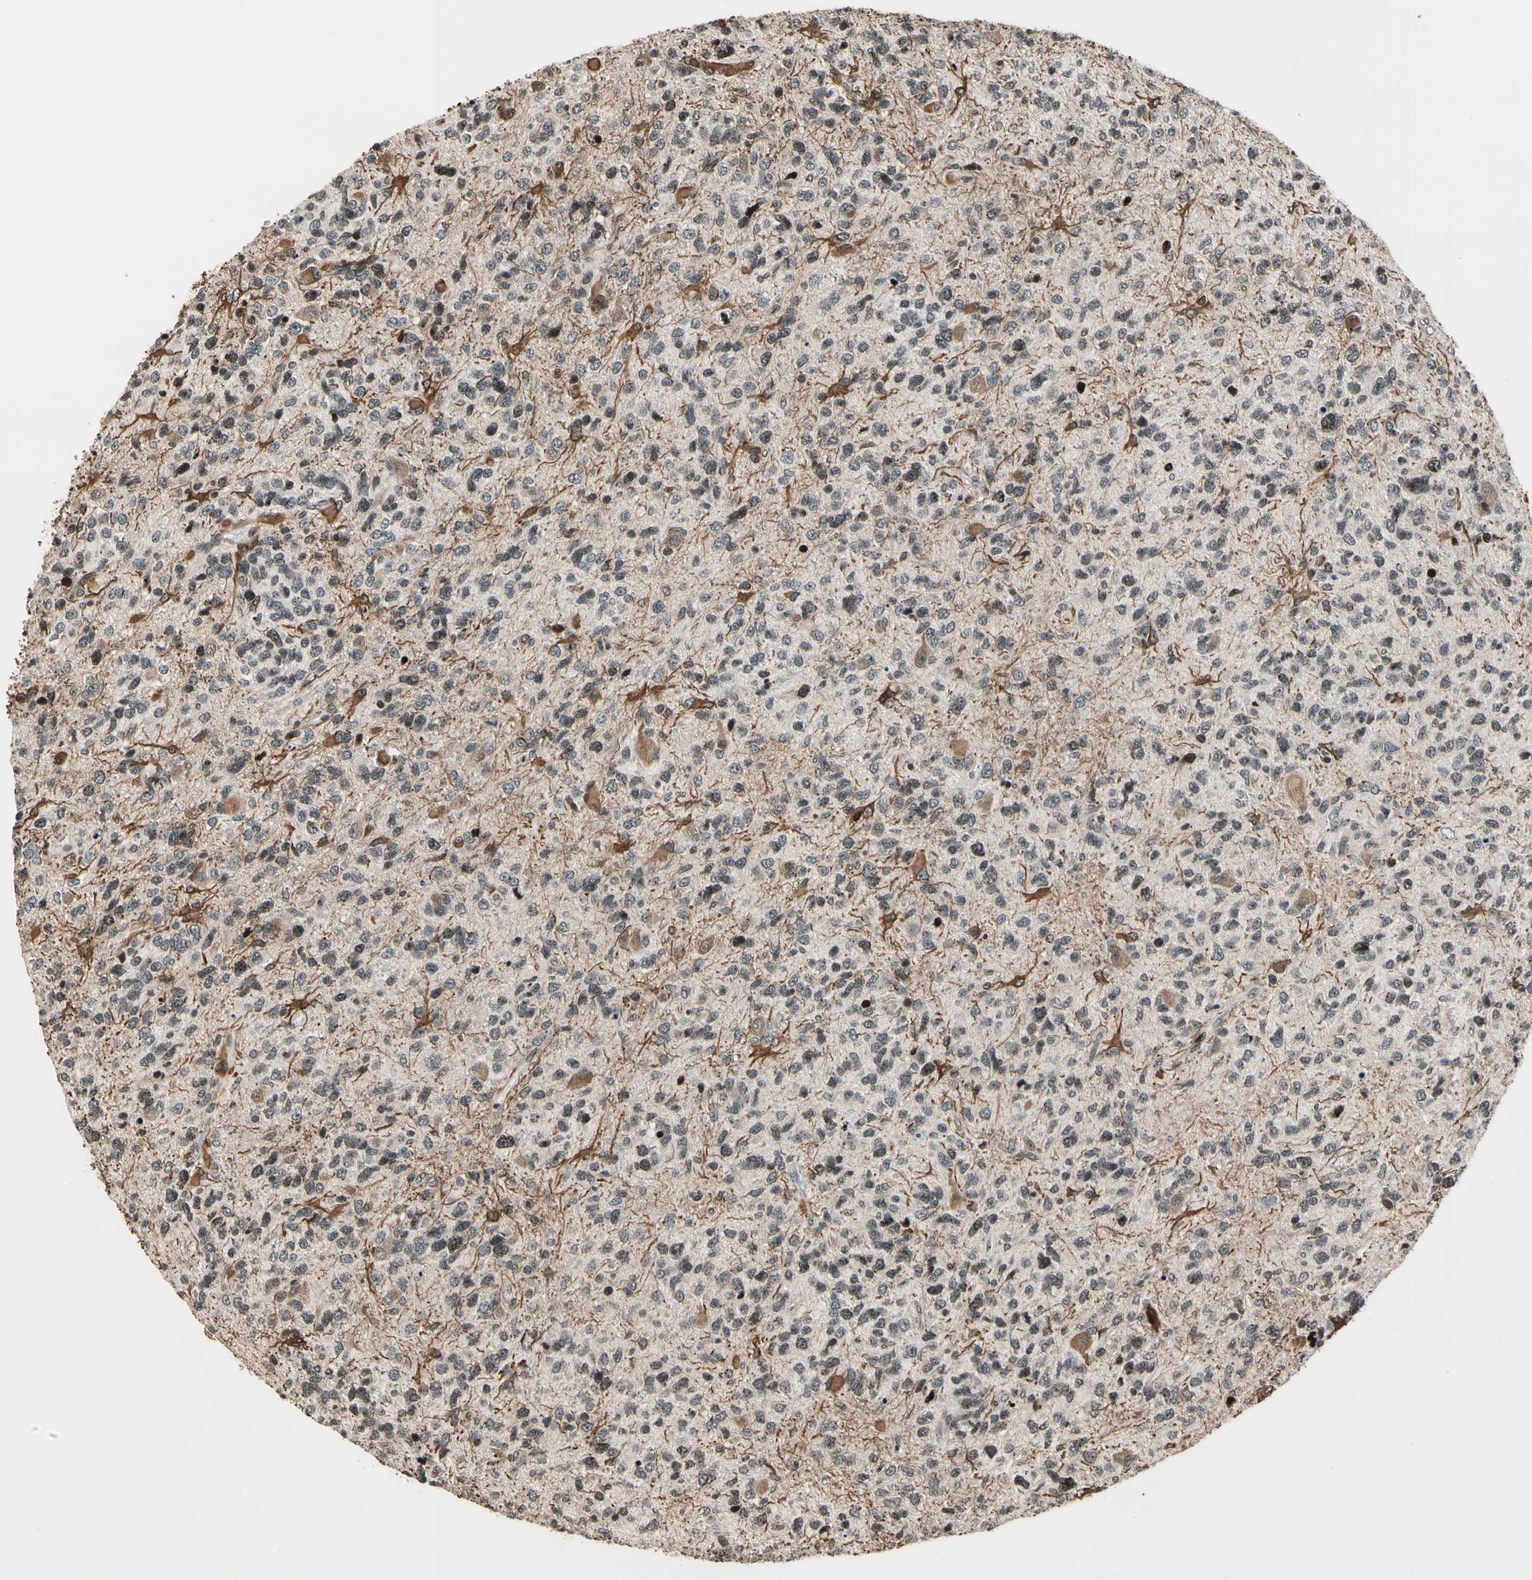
{"staining": {"intensity": "moderate", "quantity": "<25%", "location": "cytoplasmic/membranous,nuclear"}, "tissue": "glioma", "cell_type": "Tumor cells", "image_type": "cancer", "snomed": [{"axis": "morphology", "description": "Glioma, malignant, High grade"}, {"axis": "topography", "description": "Brain"}], "caption": "IHC image of neoplastic tissue: human malignant glioma (high-grade) stained using immunohistochemistry (IHC) reveals low levels of moderate protein expression localized specifically in the cytoplasmic/membranous and nuclear of tumor cells, appearing as a cytoplasmic/membranous and nuclear brown color.", "gene": "TSHZ3", "patient": {"sex": "female", "age": 58}}